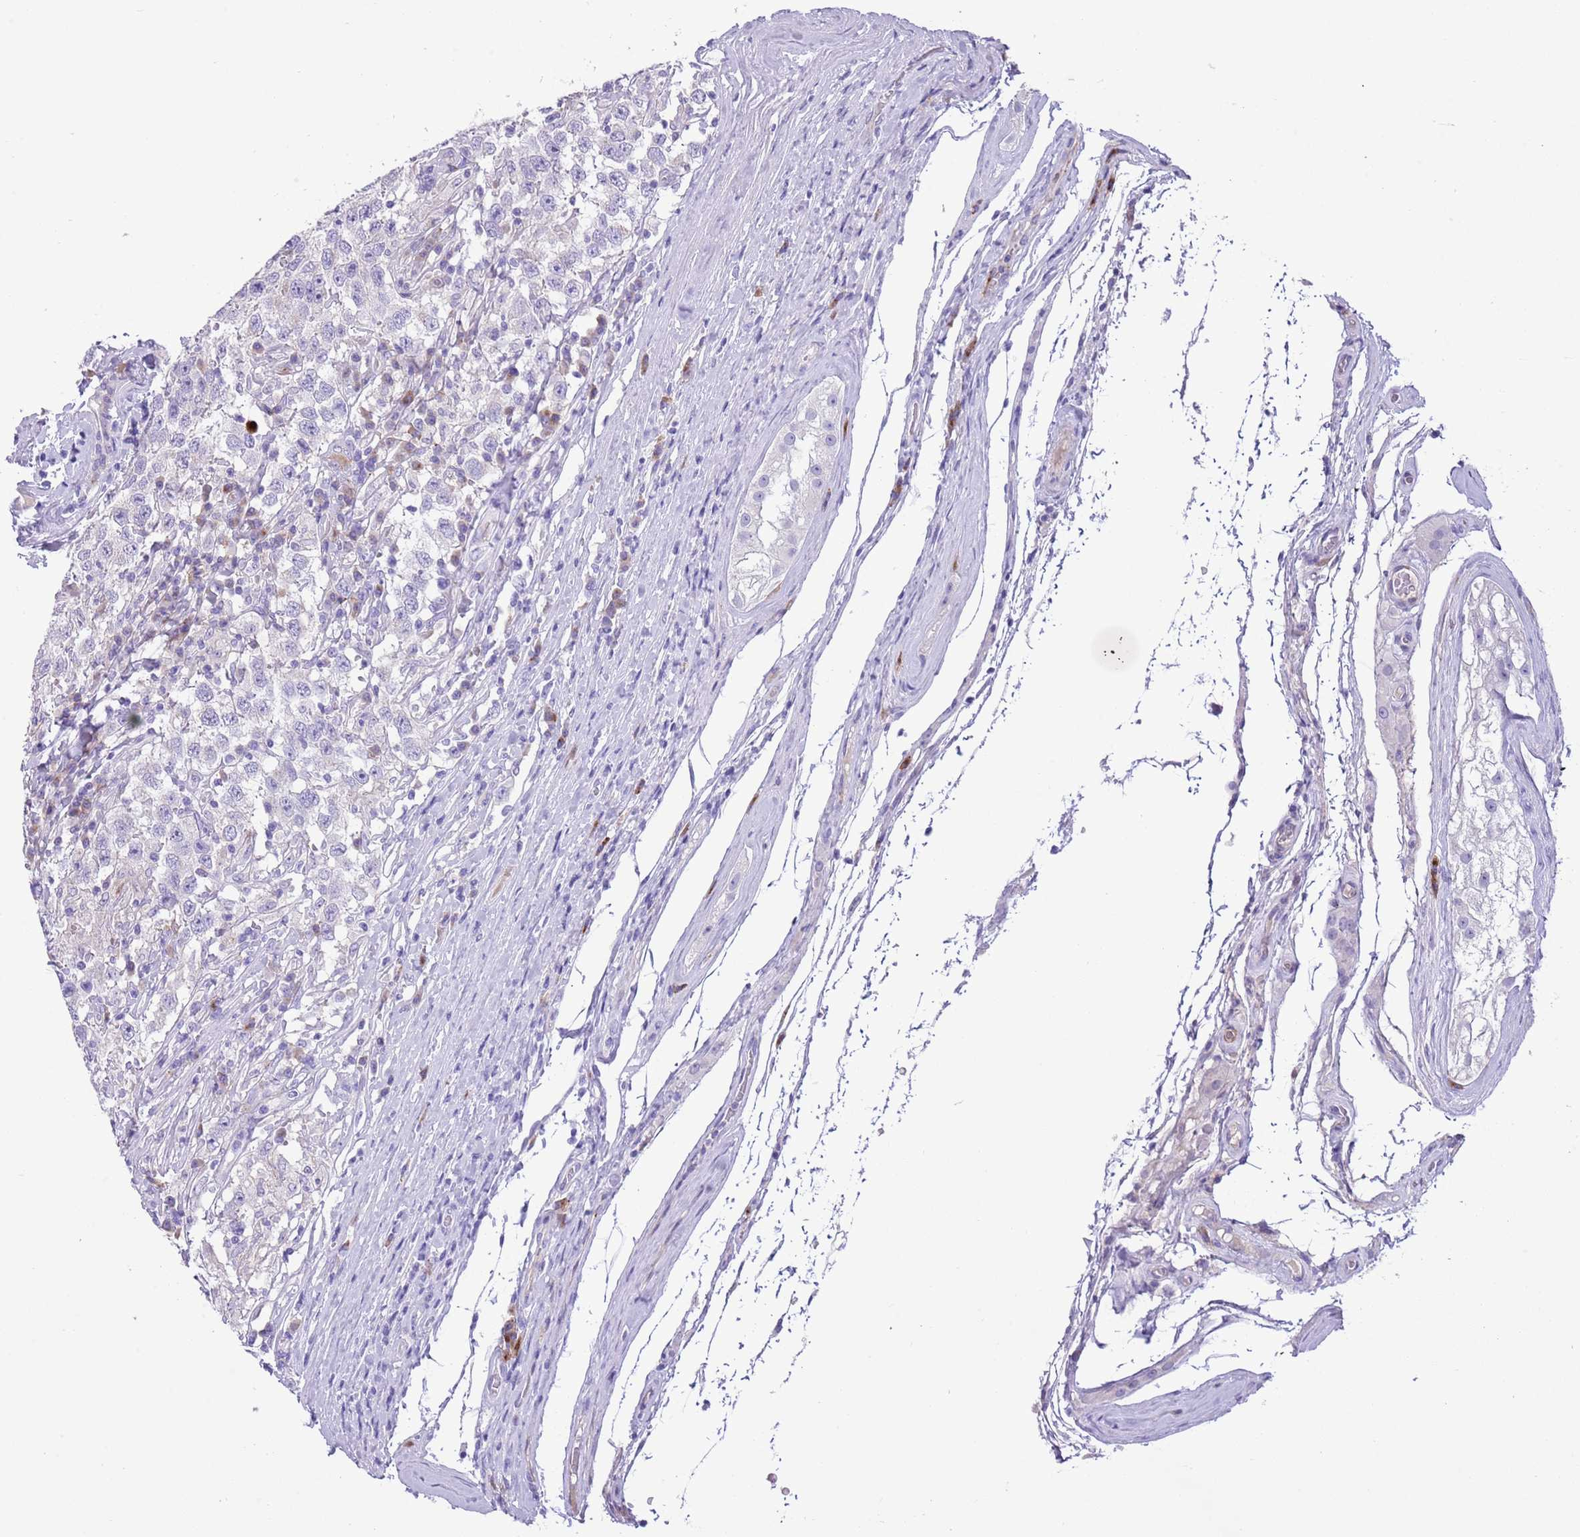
{"staining": {"intensity": "negative", "quantity": "none", "location": "none"}, "tissue": "testis cancer", "cell_type": "Tumor cells", "image_type": "cancer", "snomed": [{"axis": "morphology", "description": "Seminoma, NOS"}, {"axis": "topography", "description": "Testis"}], "caption": "IHC image of neoplastic tissue: human seminoma (testis) stained with DAB demonstrates no significant protein expression in tumor cells.", "gene": "CLEC2A", "patient": {"sex": "male", "age": 41}}